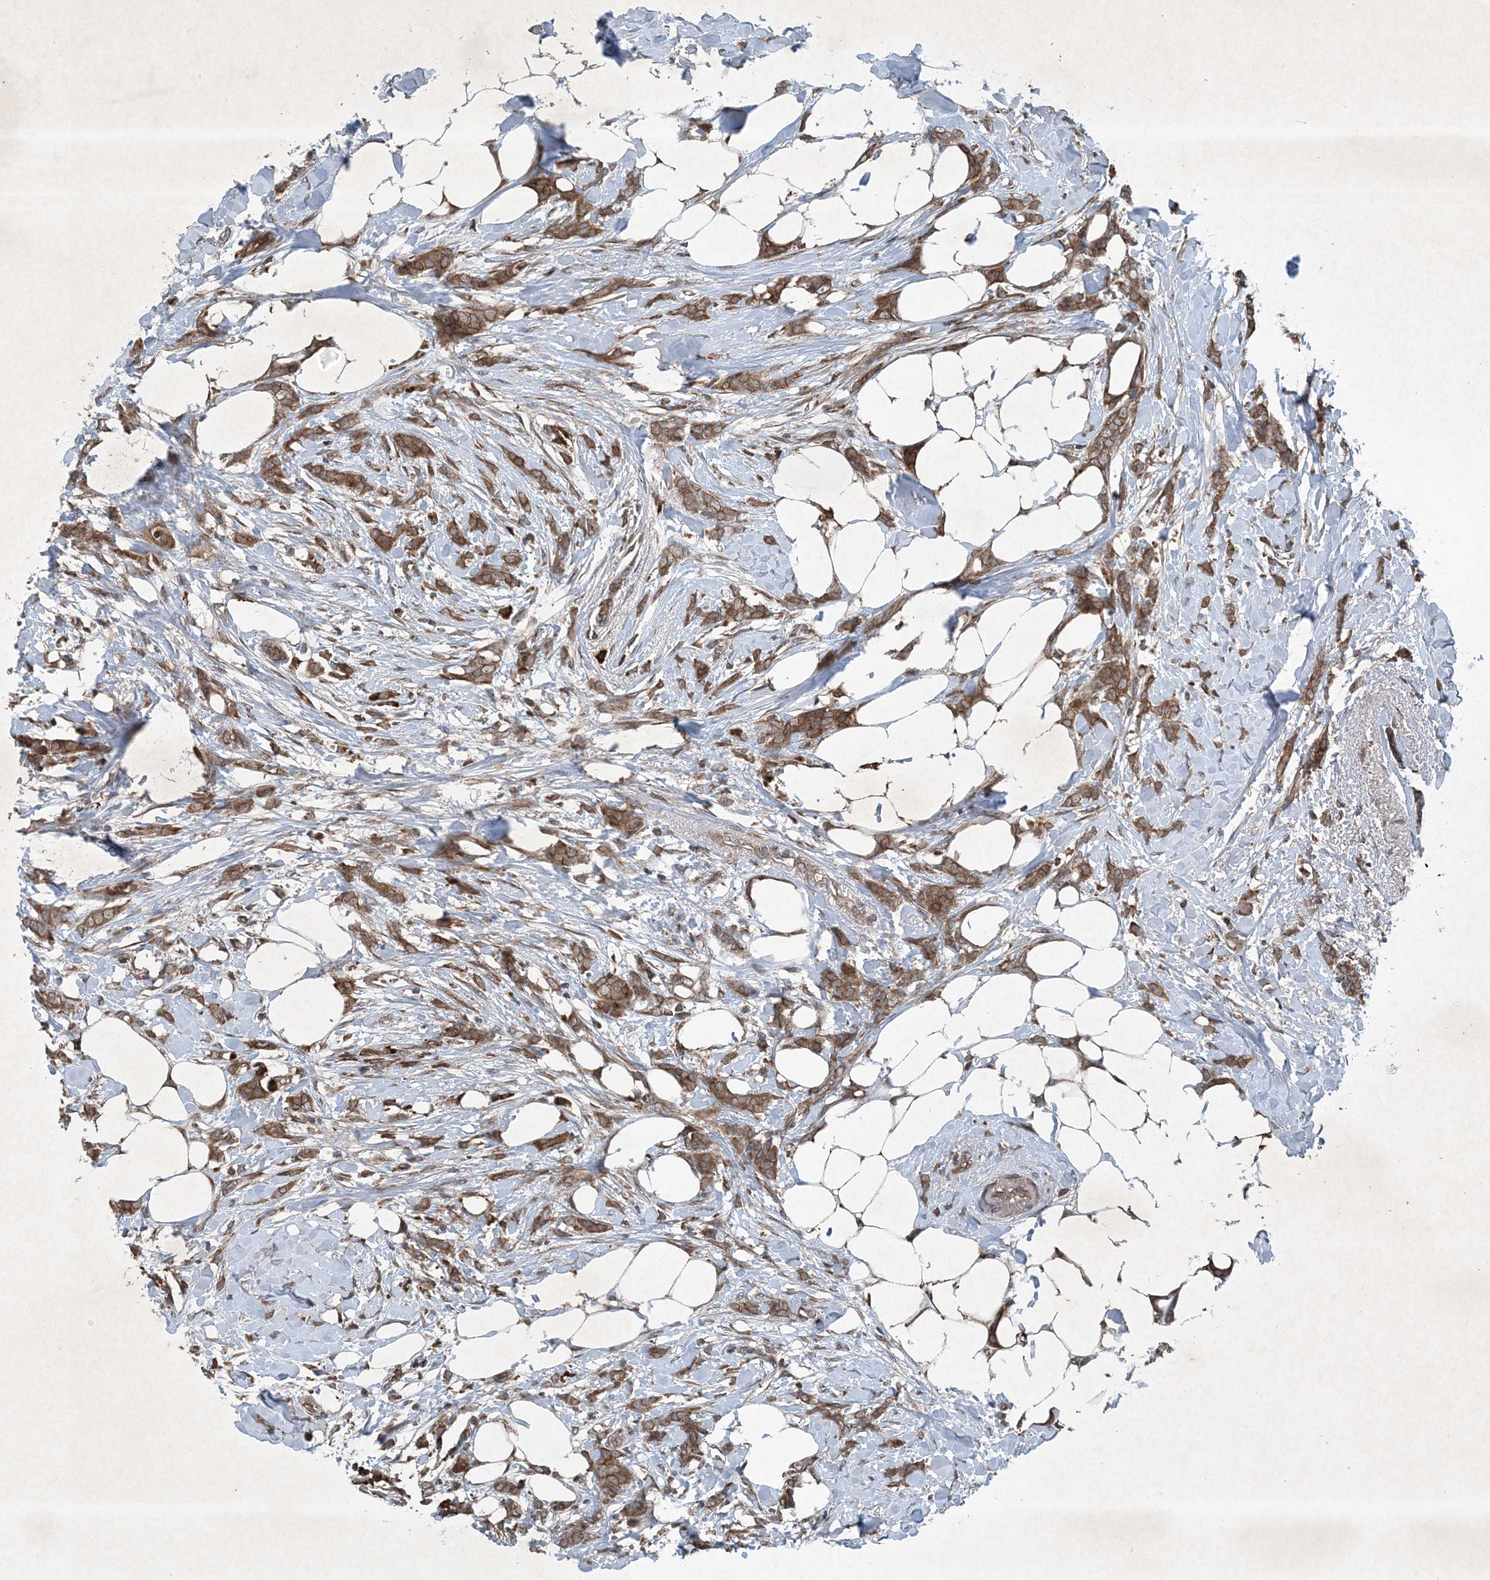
{"staining": {"intensity": "moderate", "quantity": ">75%", "location": "cytoplasmic/membranous"}, "tissue": "breast cancer", "cell_type": "Tumor cells", "image_type": "cancer", "snomed": [{"axis": "morphology", "description": "Lobular carcinoma, in situ"}, {"axis": "morphology", "description": "Lobular carcinoma"}, {"axis": "topography", "description": "Breast"}], "caption": "Immunohistochemistry (IHC) of human breast cancer (lobular carcinoma) reveals medium levels of moderate cytoplasmic/membranous expression in about >75% of tumor cells. (Stains: DAB (3,3'-diaminobenzidine) in brown, nuclei in blue, Microscopy: brightfield microscopy at high magnification).", "gene": "GNG5", "patient": {"sex": "female", "age": 41}}